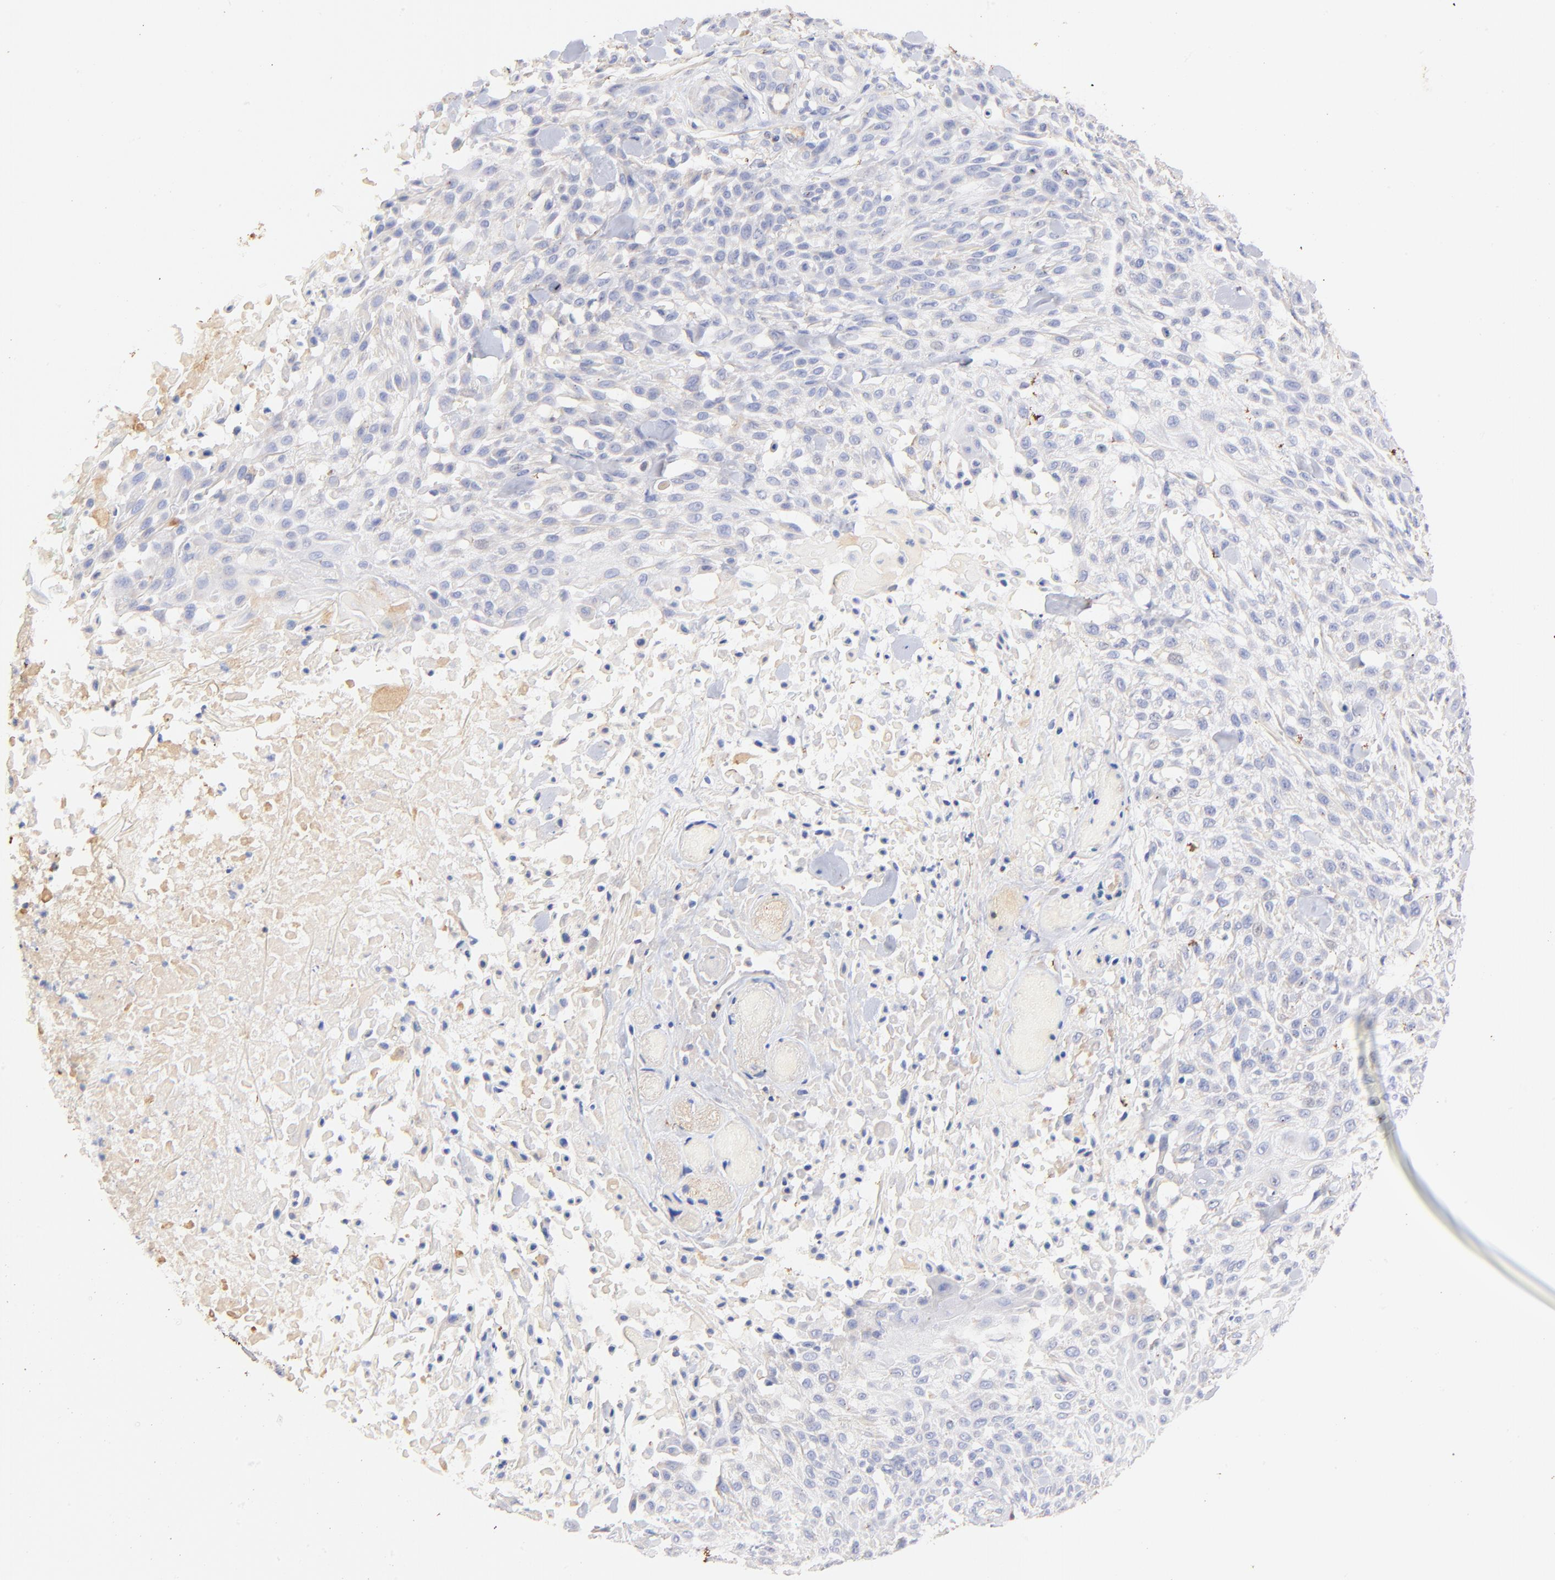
{"staining": {"intensity": "negative", "quantity": "none", "location": "none"}, "tissue": "skin cancer", "cell_type": "Tumor cells", "image_type": "cancer", "snomed": [{"axis": "morphology", "description": "Squamous cell carcinoma, NOS"}, {"axis": "topography", "description": "Skin"}], "caption": "The micrograph displays no staining of tumor cells in skin cancer (squamous cell carcinoma).", "gene": "IGLV7-43", "patient": {"sex": "female", "age": 42}}